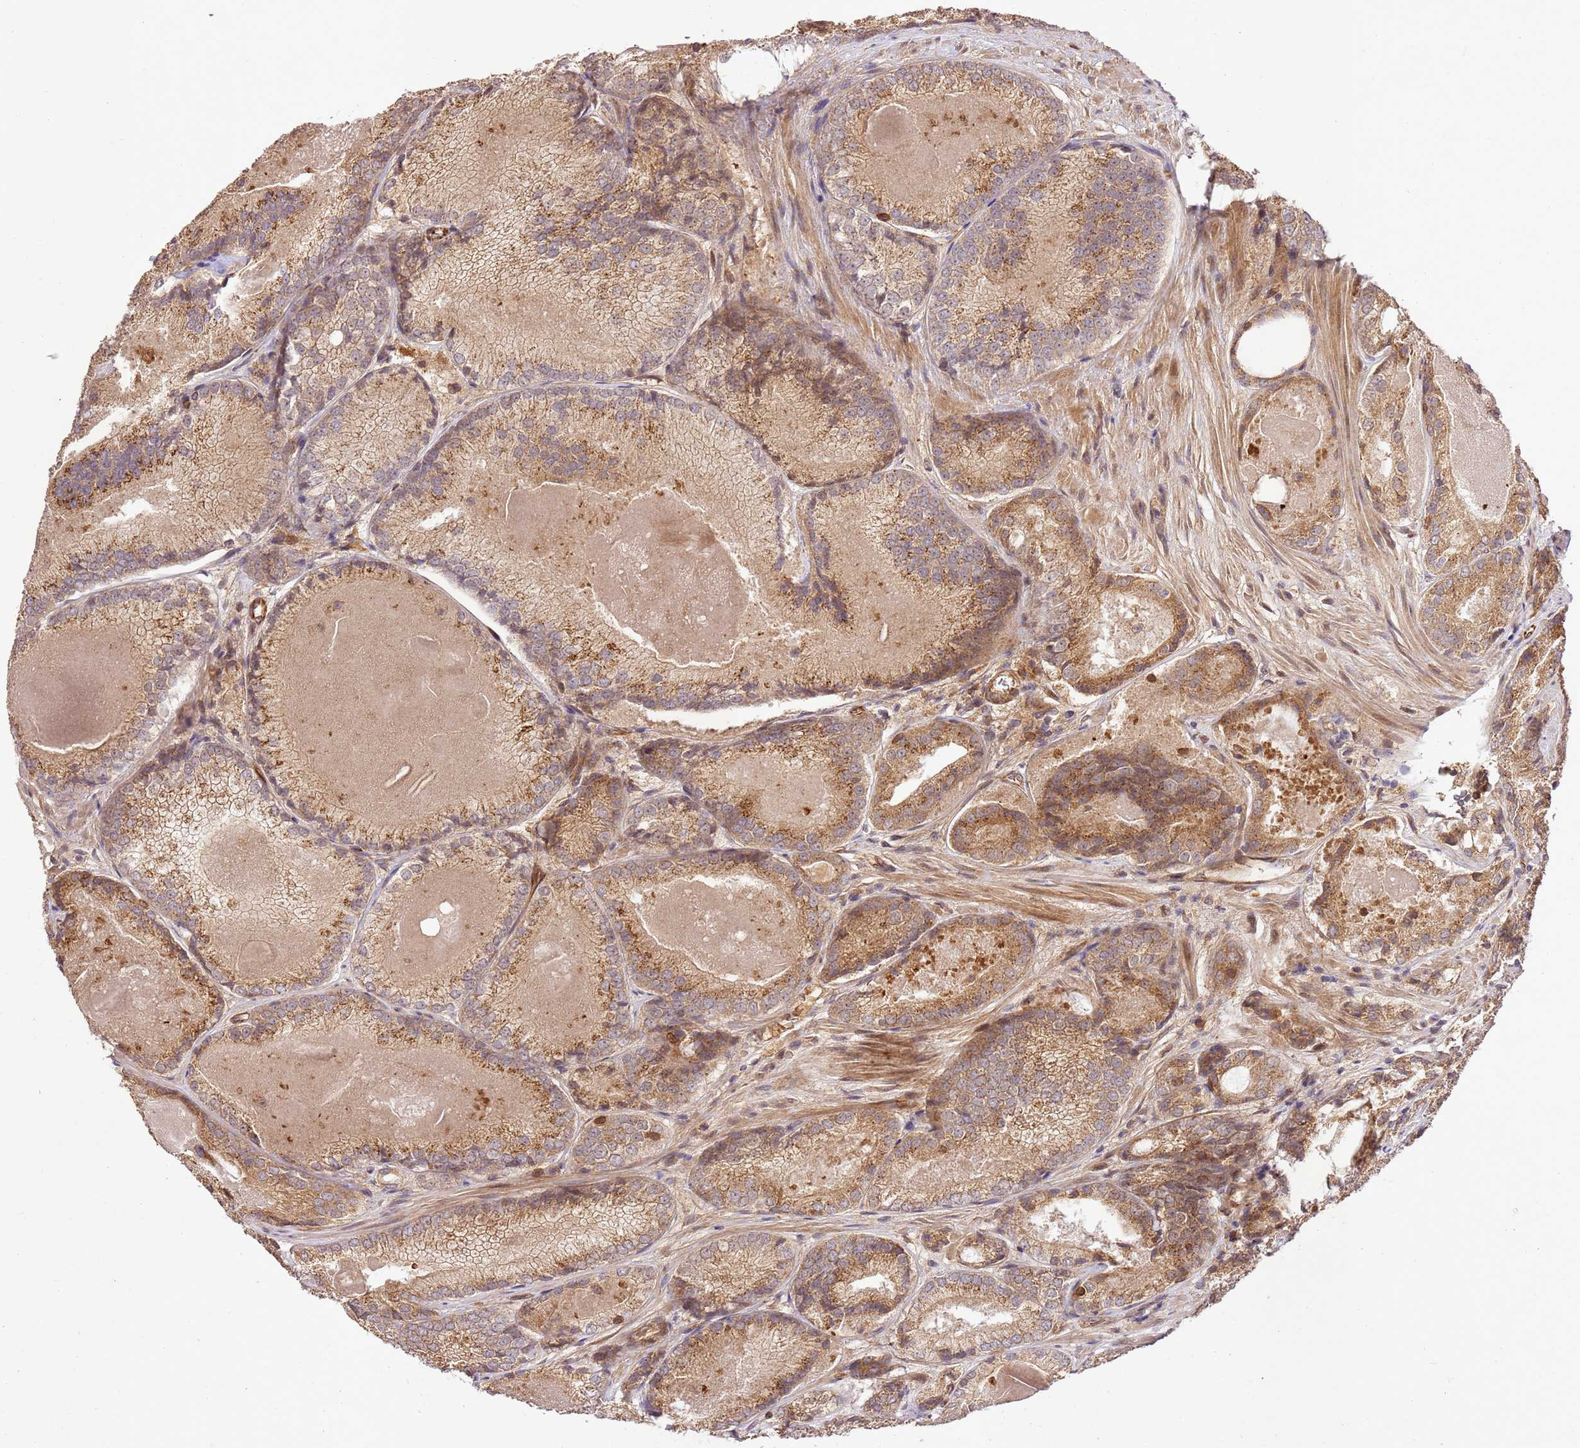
{"staining": {"intensity": "moderate", "quantity": ">75%", "location": "cytoplasmic/membranous"}, "tissue": "prostate cancer", "cell_type": "Tumor cells", "image_type": "cancer", "snomed": [{"axis": "morphology", "description": "Adenocarcinoma, Low grade"}, {"axis": "topography", "description": "Prostate"}], "caption": "A micrograph of prostate cancer (low-grade adenocarcinoma) stained for a protein reveals moderate cytoplasmic/membranous brown staining in tumor cells.", "gene": "KATNAL2", "patient": {"sex": "male", "age": 68}}